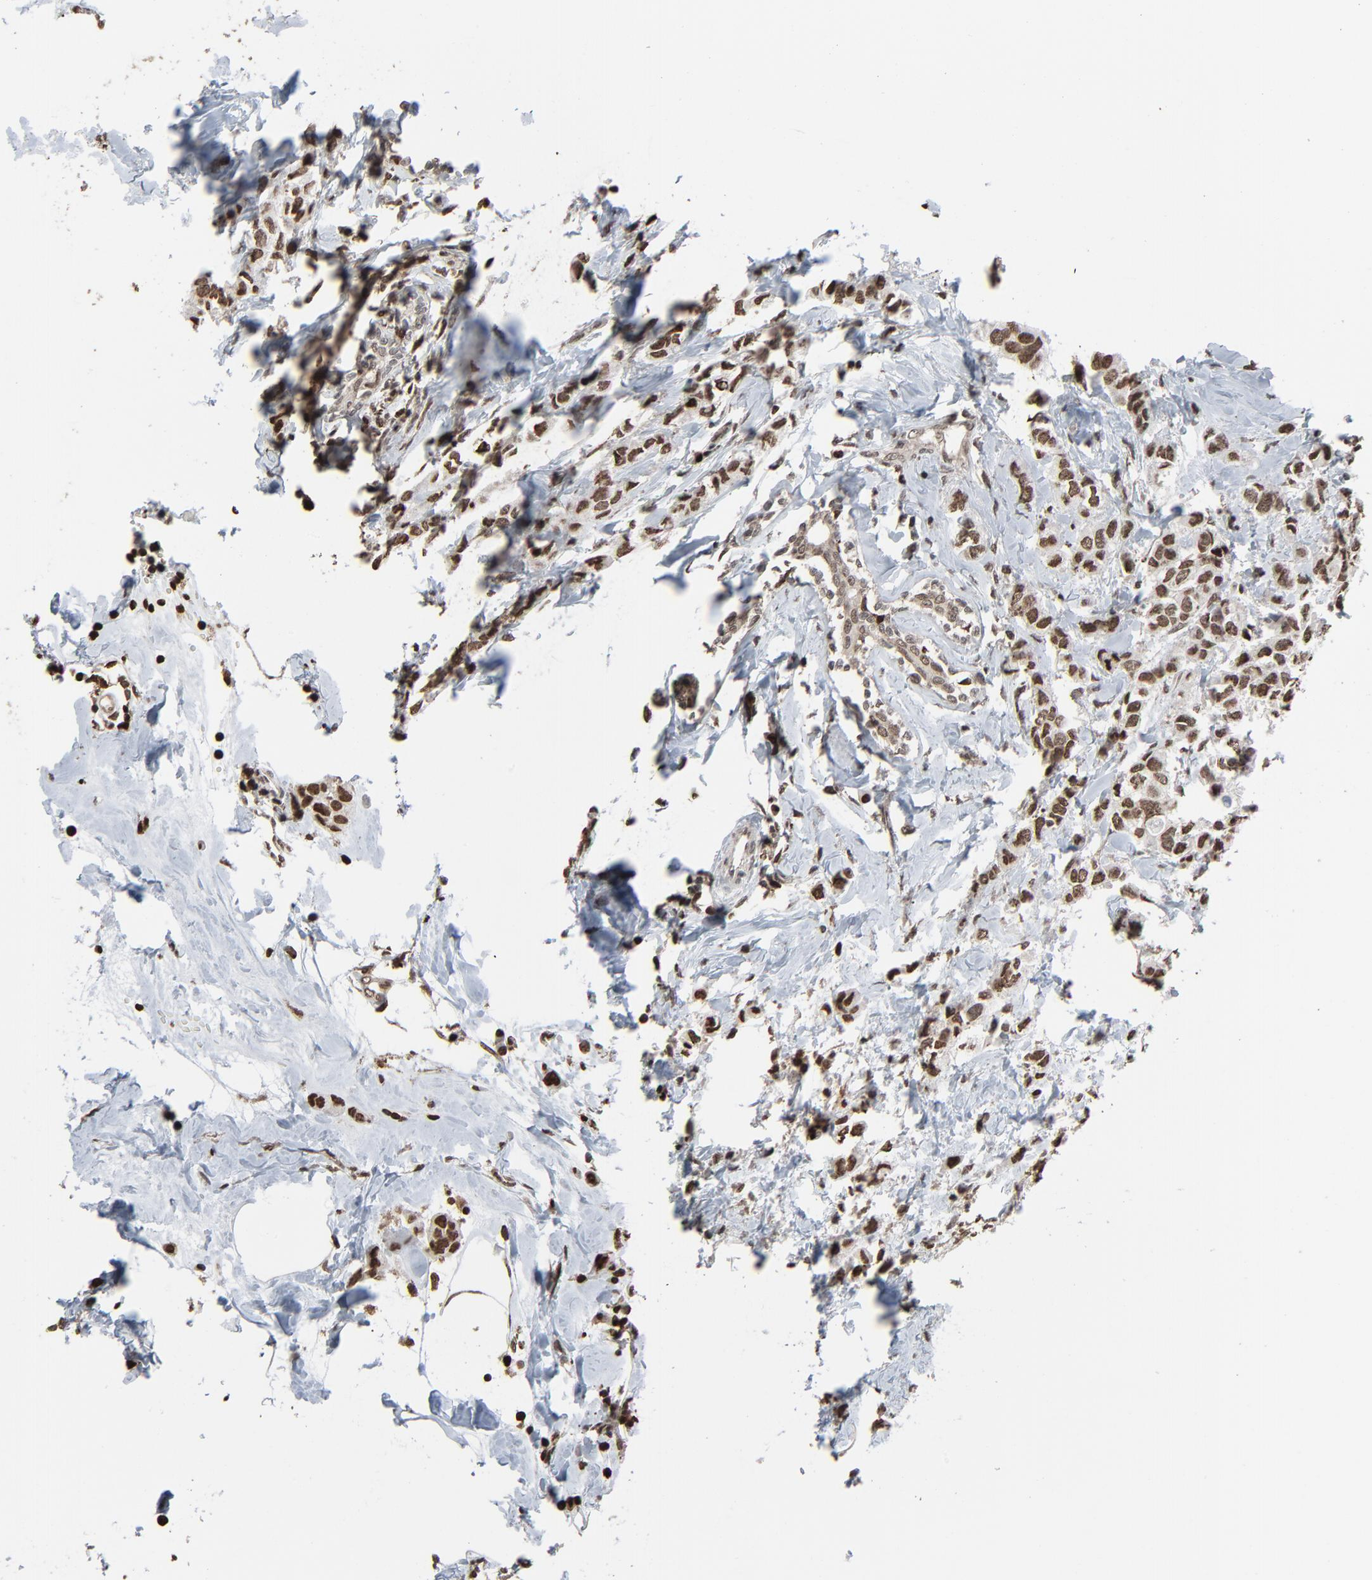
{"staining": {"intensity": "moderate", "quantity": ">75%", "location": "nuclear"}, "tissue": "breast cancer", "cell_type": "Tumor cells", "image_type": "cancer", "snomed": [{"axis": "morphology", "description": "Normal tissue, NOS"}, {"axis": "morphology", "description": "Duct carcinoma"}, {"axis": "topography", "description": "Breast"}], "caption": "Breast cancer (invasive ductal carcinoma) was stained to show a protein in brown. There is medium levels of moderate nuclear staining in about >75% of tumor cells.", "gene": "RPS6KA3", "patient": {"sex": "female", "age": 50}}